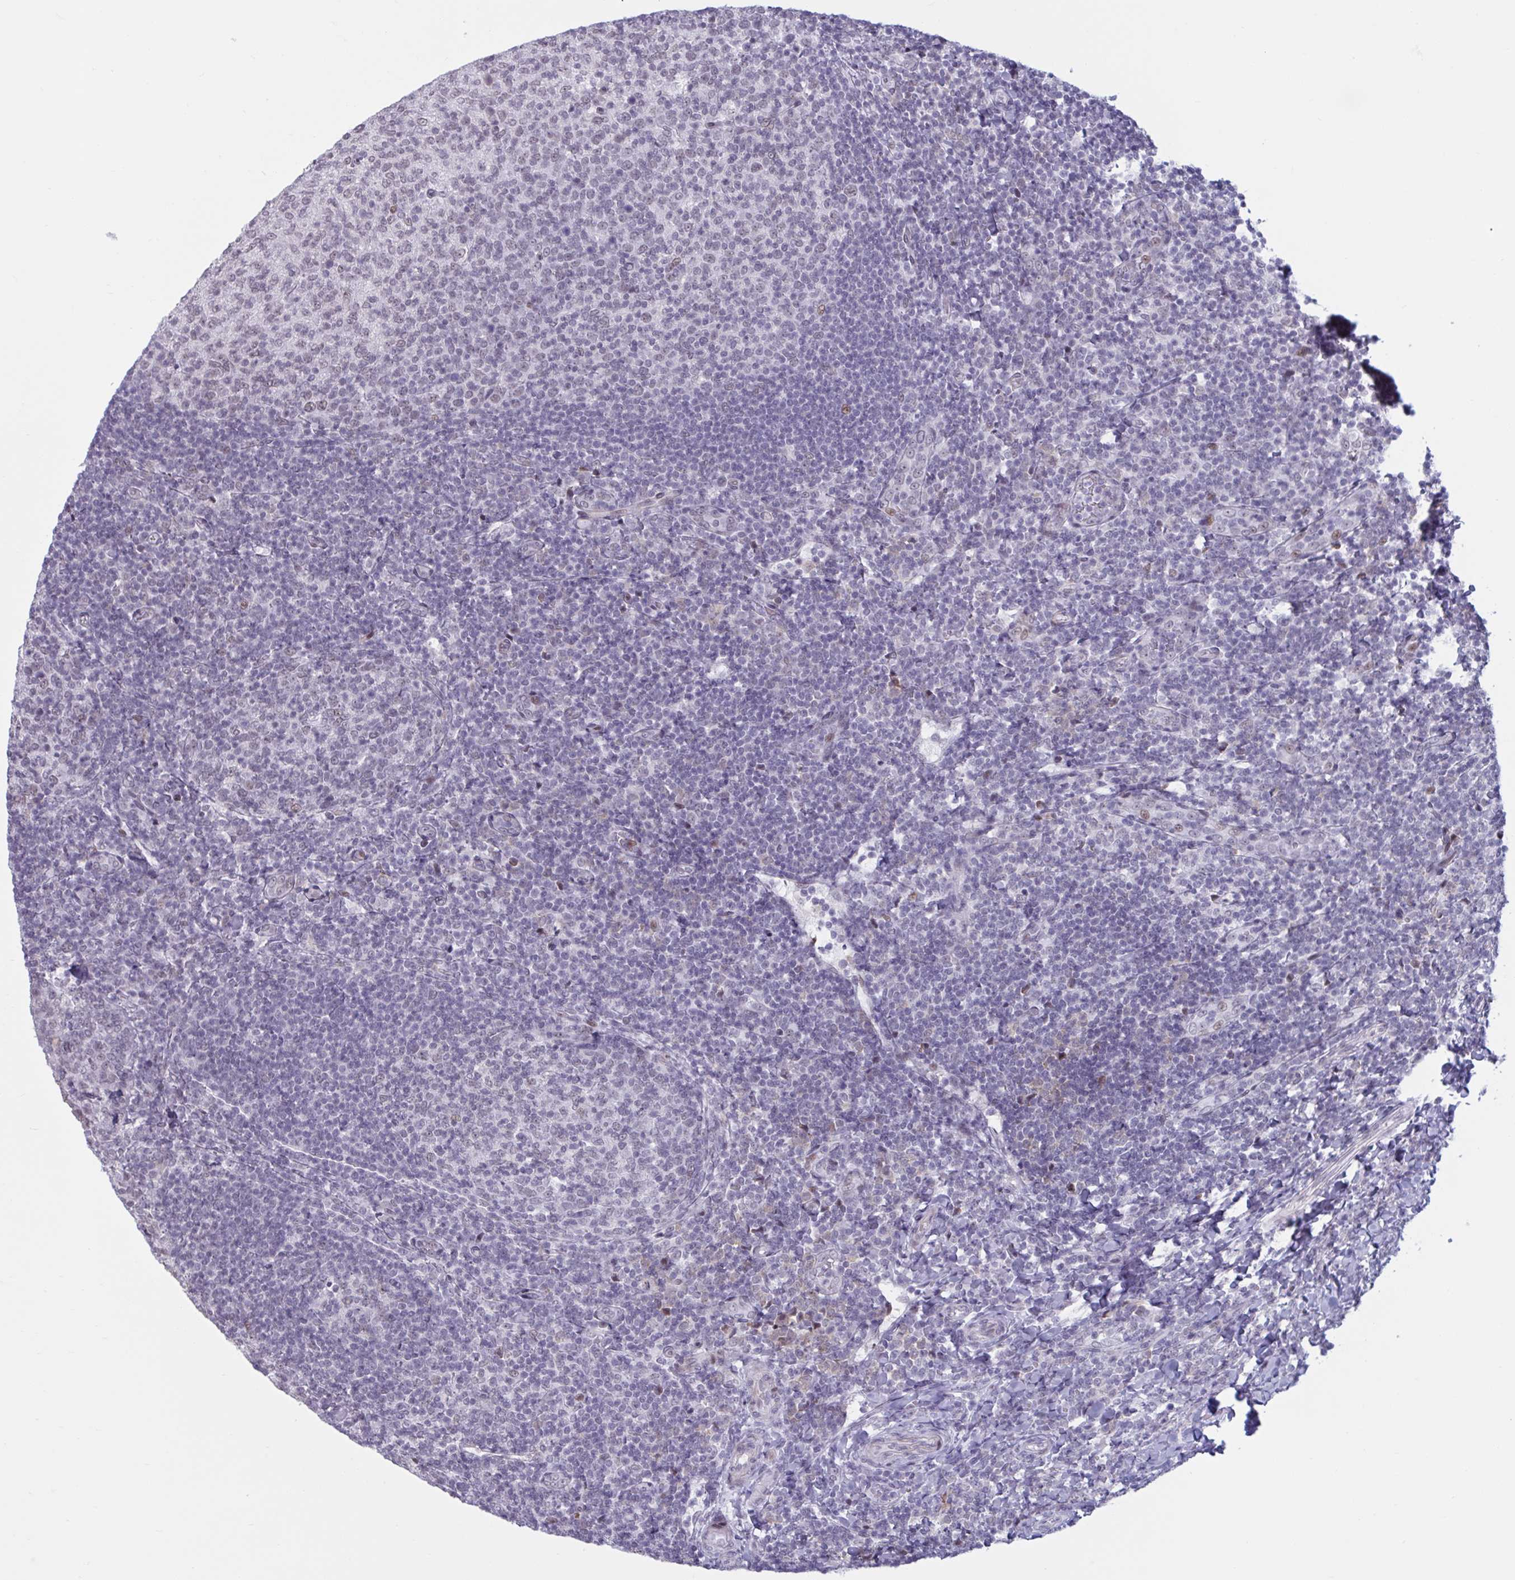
{"staining": {"intensity": "weak", "quantity": "25%-75%", "location": "nuclear"}, "tissue": "tonsil", "cell_type": "Germinal center cells", "image_type": "normal", "snomed": [{"axis": "morphology", "description": "Normal tissue, NOS"}, {"axis": "topography", "description": "Tonsil"}], "caption": "Germinal center cells exhibit low levels of weak nuclear positivity in about 25%-75% of cells in unremarkable tonsil. (Brightfield microscopy of DAB IHC at high magnification).", "gene": "HSD17B6", "patient": {"sex": "female", "age": 10}}